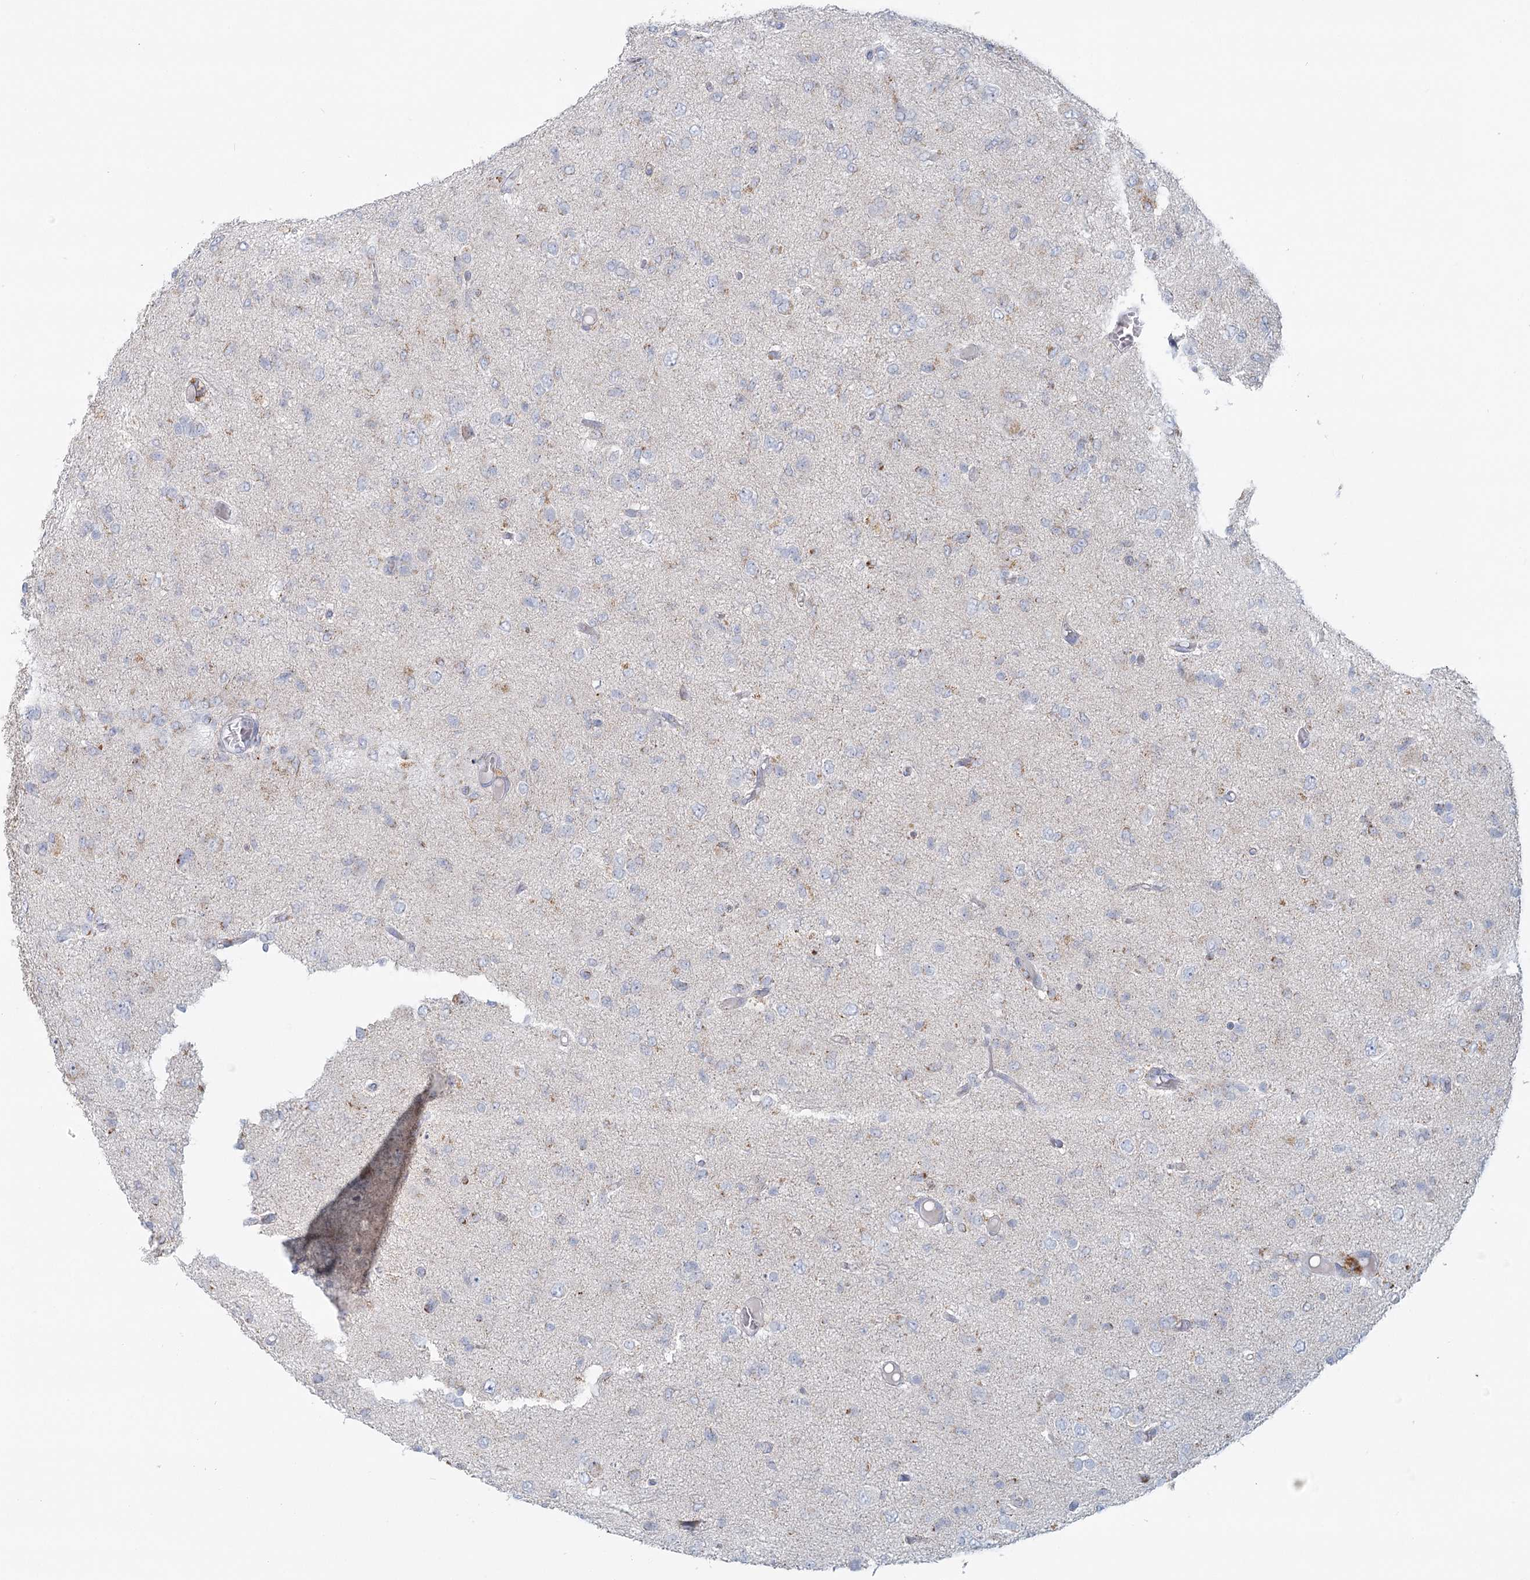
{"staining": {"intensity": "negative", "quantity": "none", "location": "none"}, "tissue": "glioma", "cell_type": "Tumor cells", "image_type": "cancer", "snomed": [{"axis": "morphology", "description": "Glioma, malignant, High grade"}, {"axis": "topography", "description": "Brain"}], "caption": "Immunohistochemistry (IHC) of human high-grade glioma (malignant) exhibits no expression in tumor cells.", "gene": "BPHL", "patient": {"sex": "female", "age": 59}}